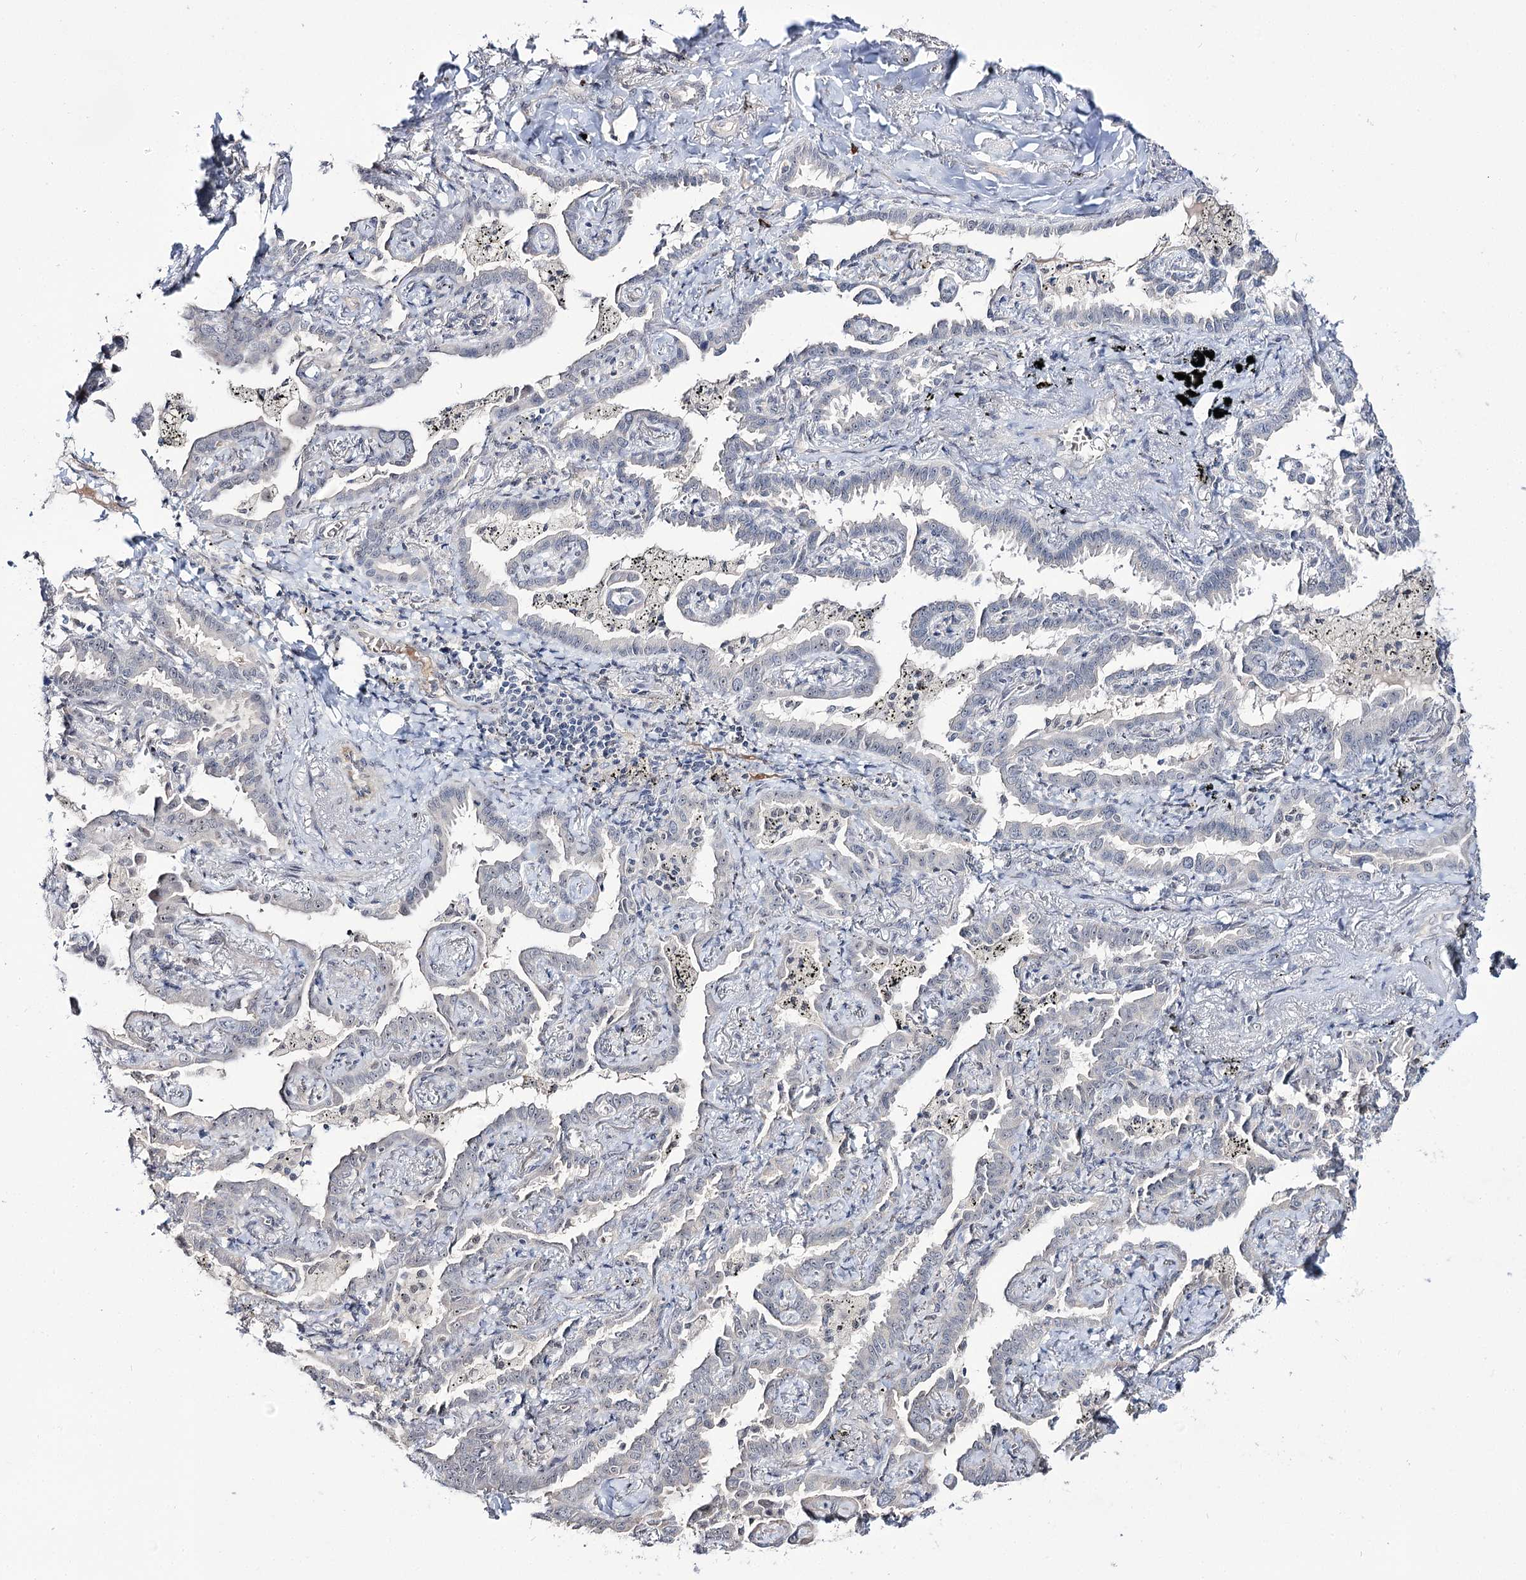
{"staining": {"intensity": "negative", "quantity": "none", "location": "none"}, "tissue": "lung cancer", "cell_type": "Tumor cells", "image_type": "cancer", "snomed": [{"axis": "morphology", "description": "Adenocarcinoma, NOS"}, {"axis": "topography", "description": "Lung"}], "caption": "The micrograph demonstrates no significant expression in tumor cells of lung cancer.", "gene": "RRP9", "patient": {"sex": "male", "age": 67}}